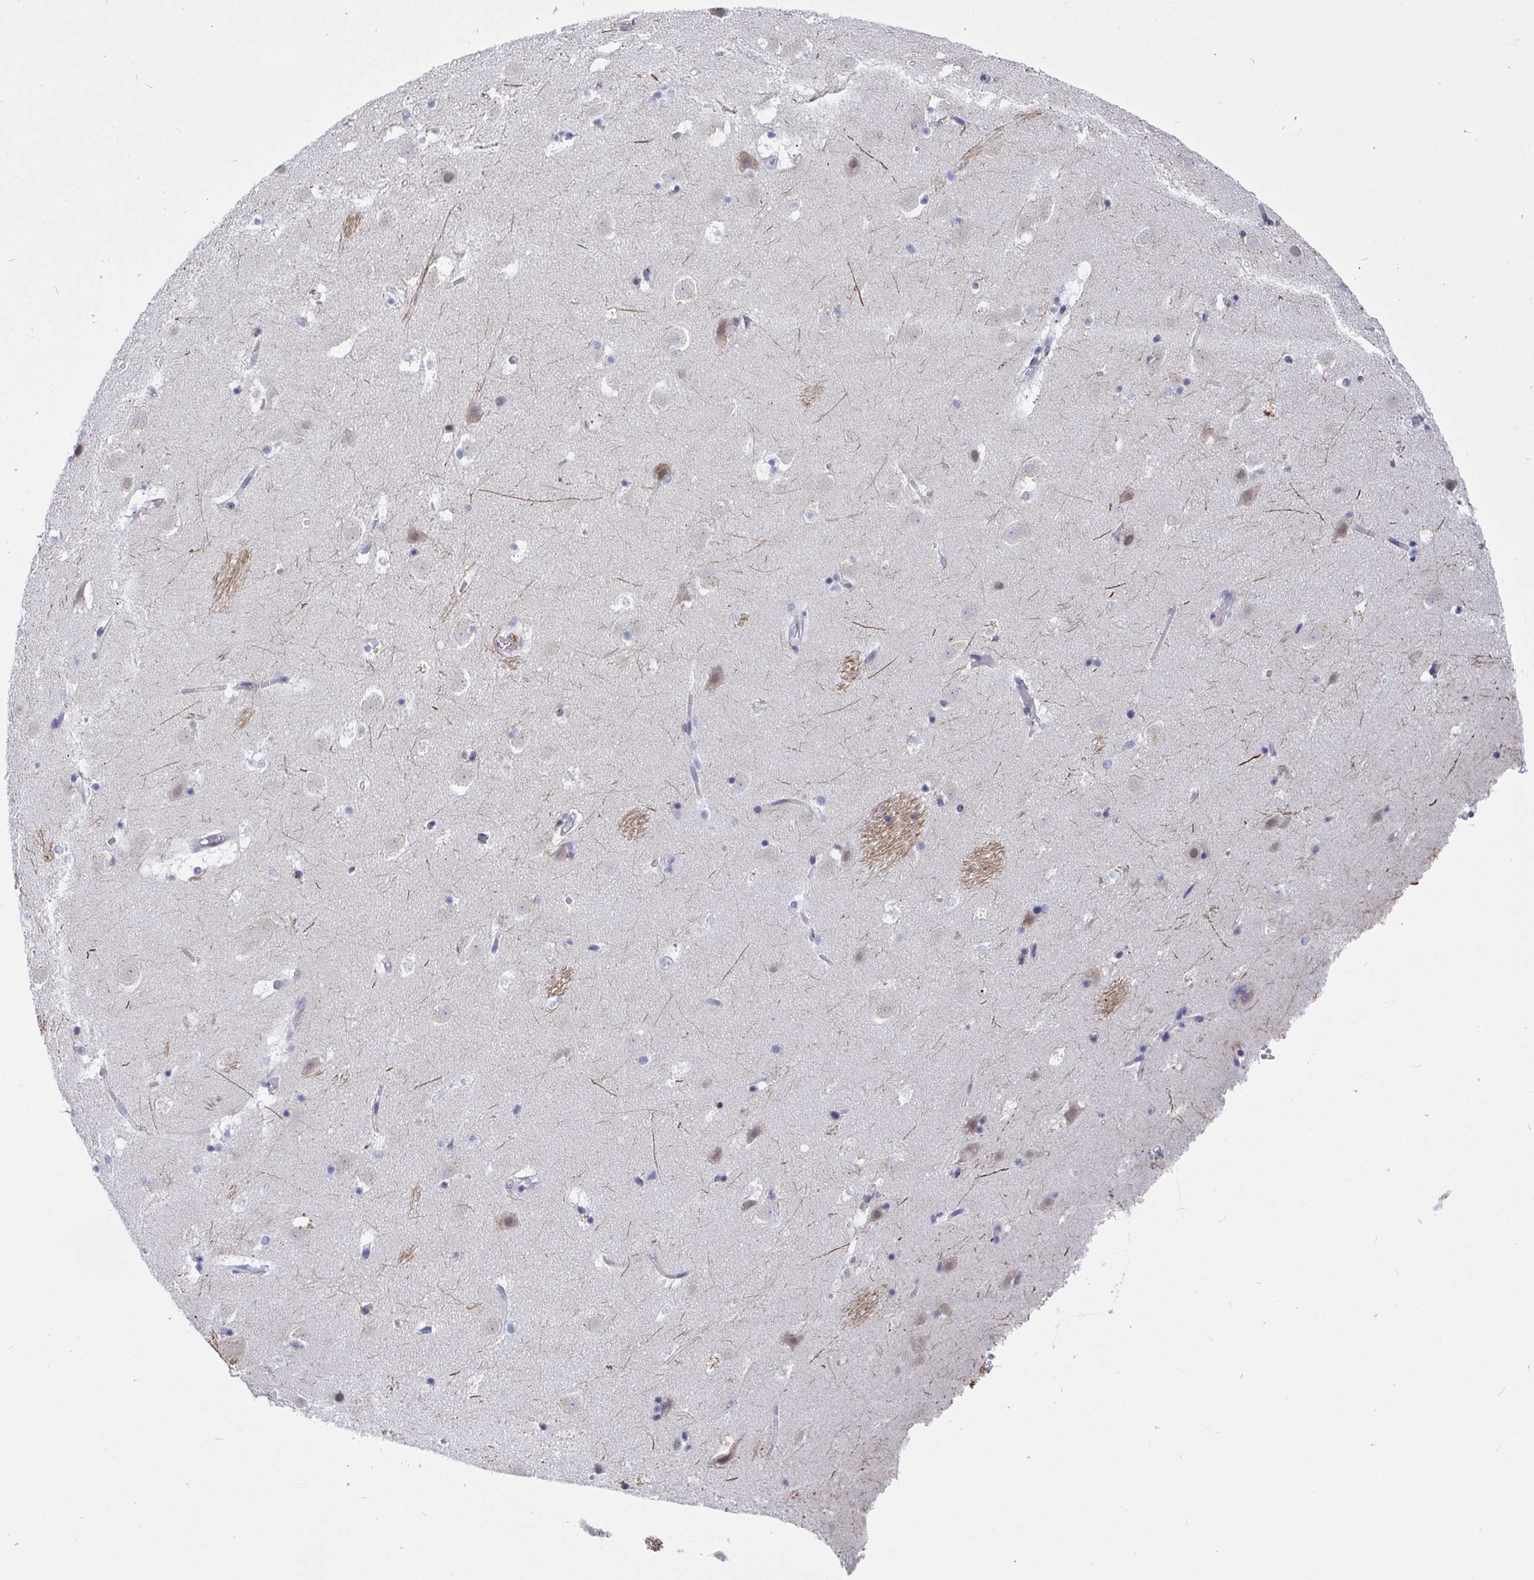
{"staining": {"intensity": "negative", "quantity": "none", "location": "none"}, "tissue": "caudate", "cell_type": "Glial cells", "image_type": "normal", "snomed": [{"axis": "morphology", "description": "Normal tissue, NOS"}, {"axis": "topography", "description": "Lateral ventricle wall"}], "caption": "Glial cells are negative for brown protein staining in benign caudate. (Stains: DAB IHC with hematoxylin counter stain, Microscopy: brightfield microscopy at high magnification).", "gene": "TAS2R39", "patient": {"sex": "male", "age": 37}}